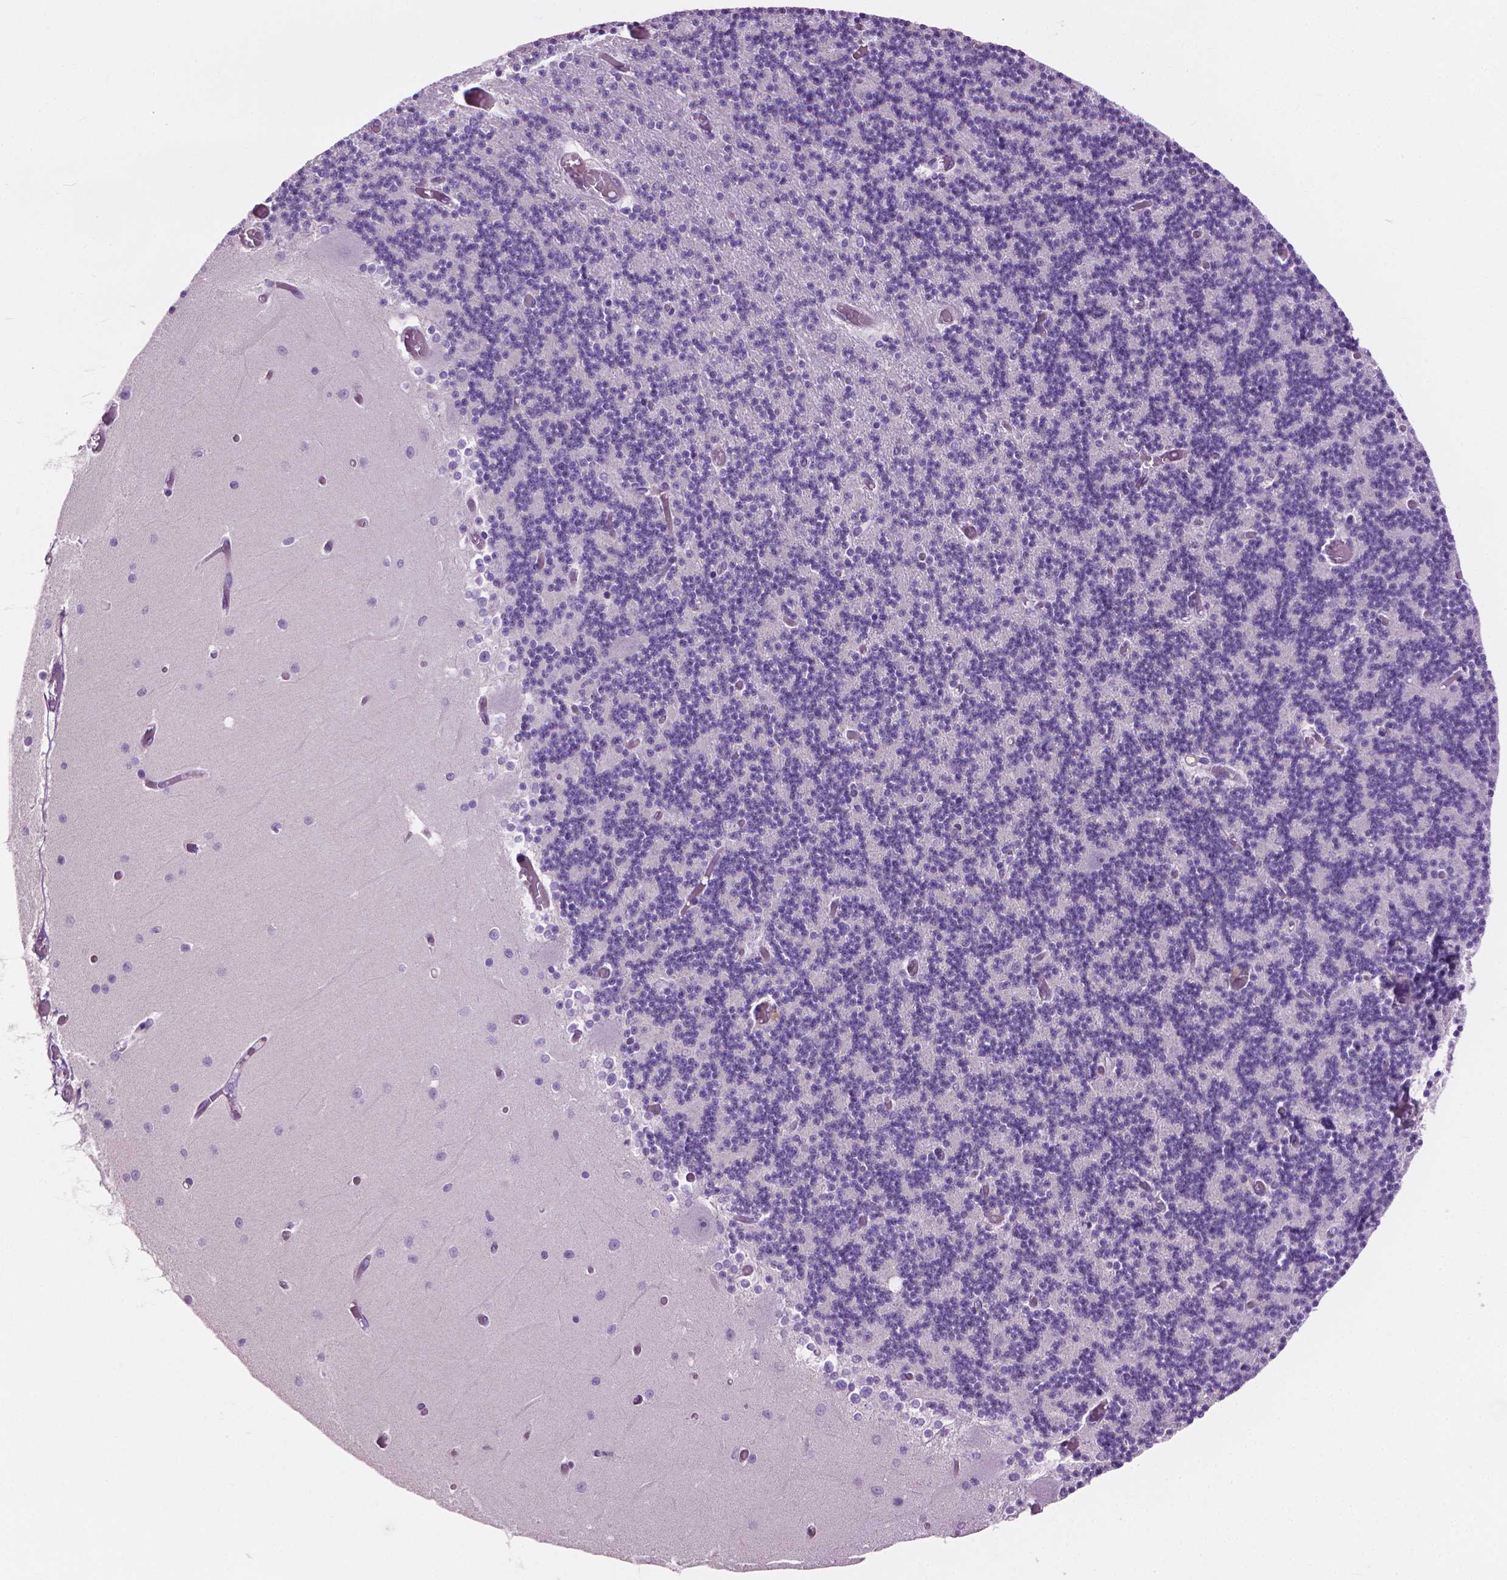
{"staining": {"intensity": "negative", "quantity": "none", "location": "none"}, "tissue": "cerebellum", "cell_type": "Cells in granular layer", "image_type": "normal", "snomed": [{"axis": "morphology", "description": "Normal tissue, NOS"}, {"axis": "topography", "description": "Cerebellum"}], "caption": "Cells in granular layer show no significant protein positivity in normal cerebellum.", "gene": "KRT73", "patient": {"sex": "female", "age": 28}}